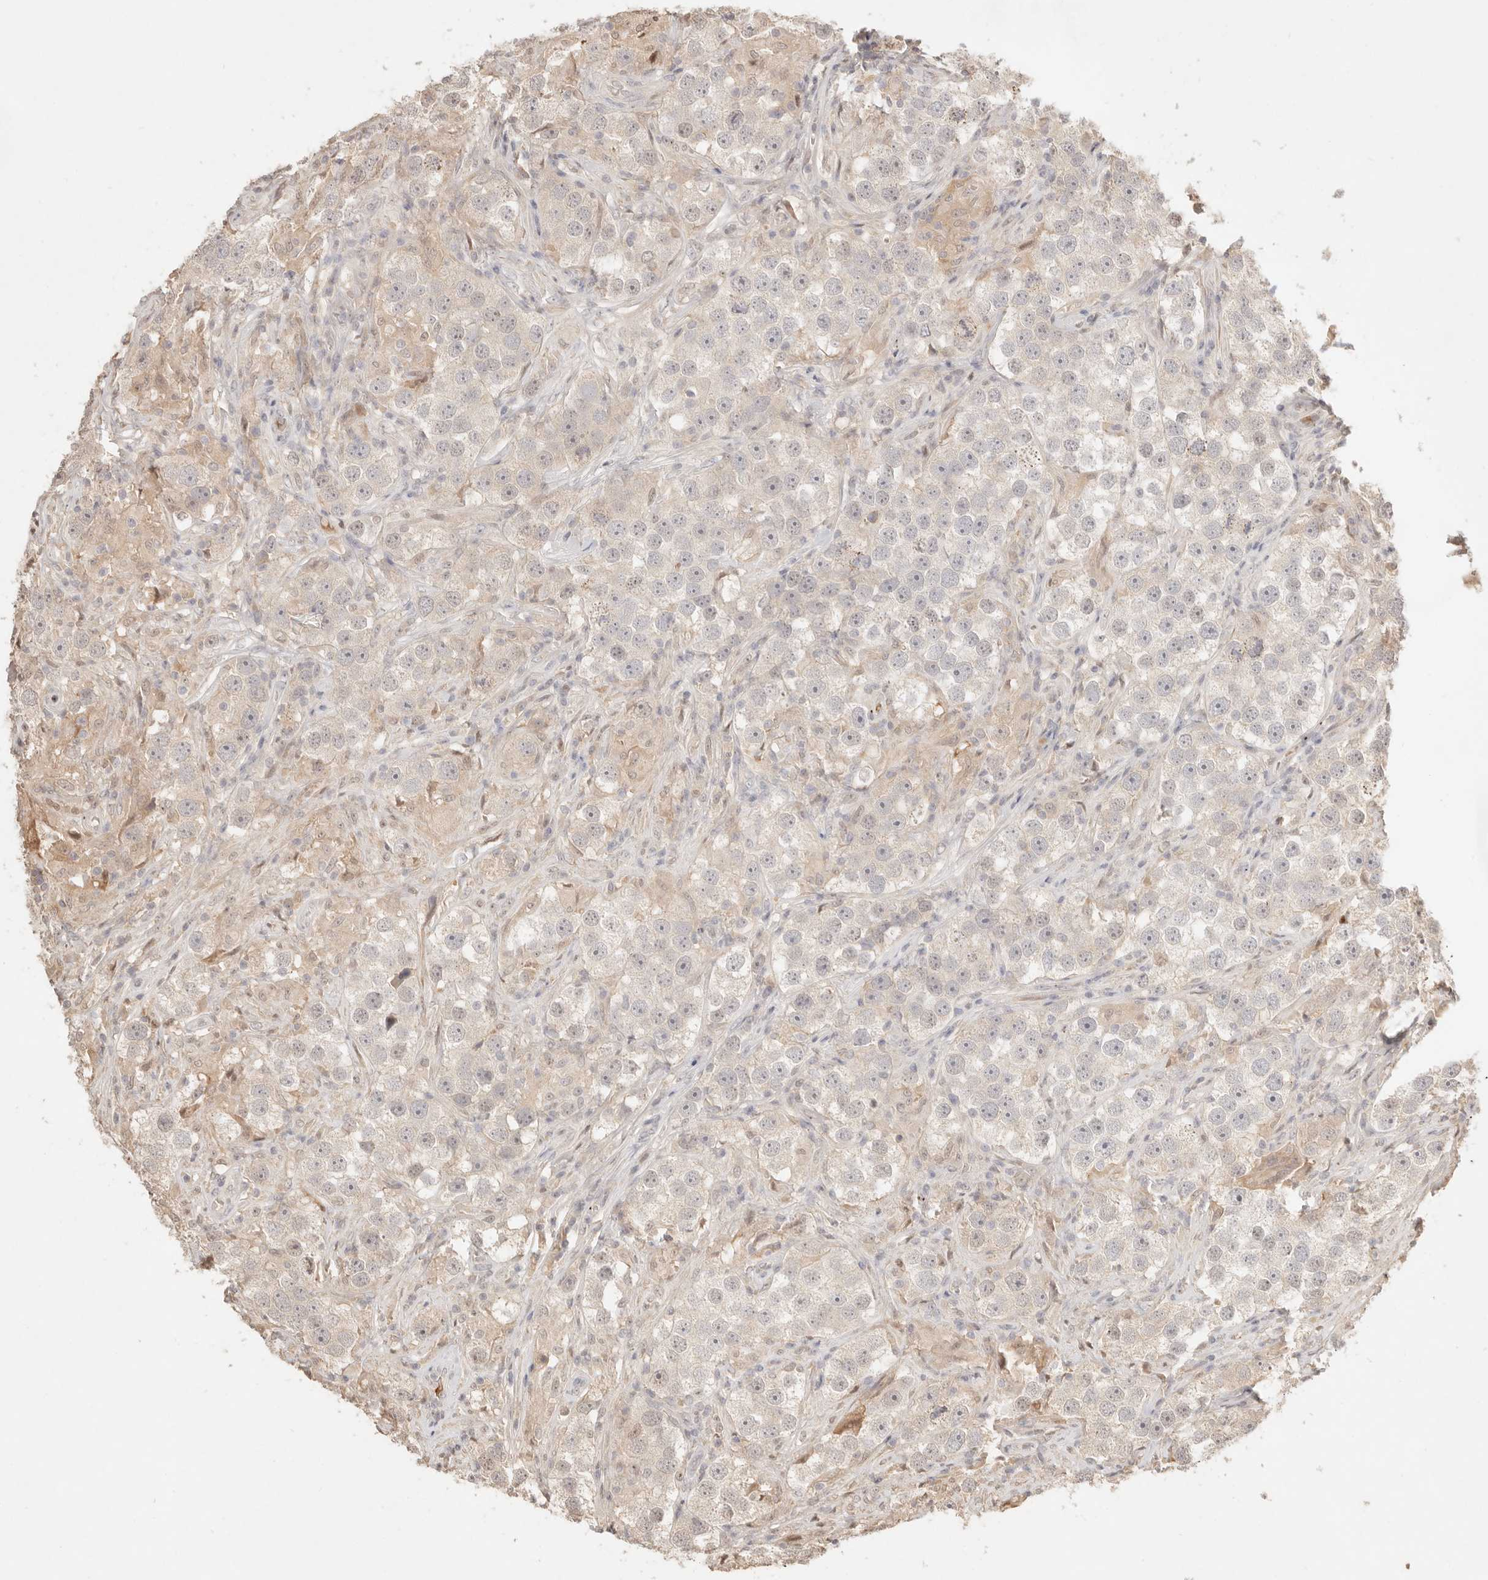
{"staining": {"intensity": "weak", "quantity": "25%-75%", "location": "cytoplasmic/membranous,nuclear"}, "tissue": "testis cancer", "cell_type": "Tumor cells", "image_type": "cancer", "snomed": [{"axis": "morphology", "description": "Seminoma, NOS"}, {"axis": "topography", "description": "Testis"}], "caption": "This is a photomicrograph of immunohistochemistry (IHC) staining of testis cancer (seminoma), which shows weak expression in the cytoplasmic/membranous and nuclear of tumor cells.", "gene": "MEP1A", "patient": {"sex": "male", "age": 49}}